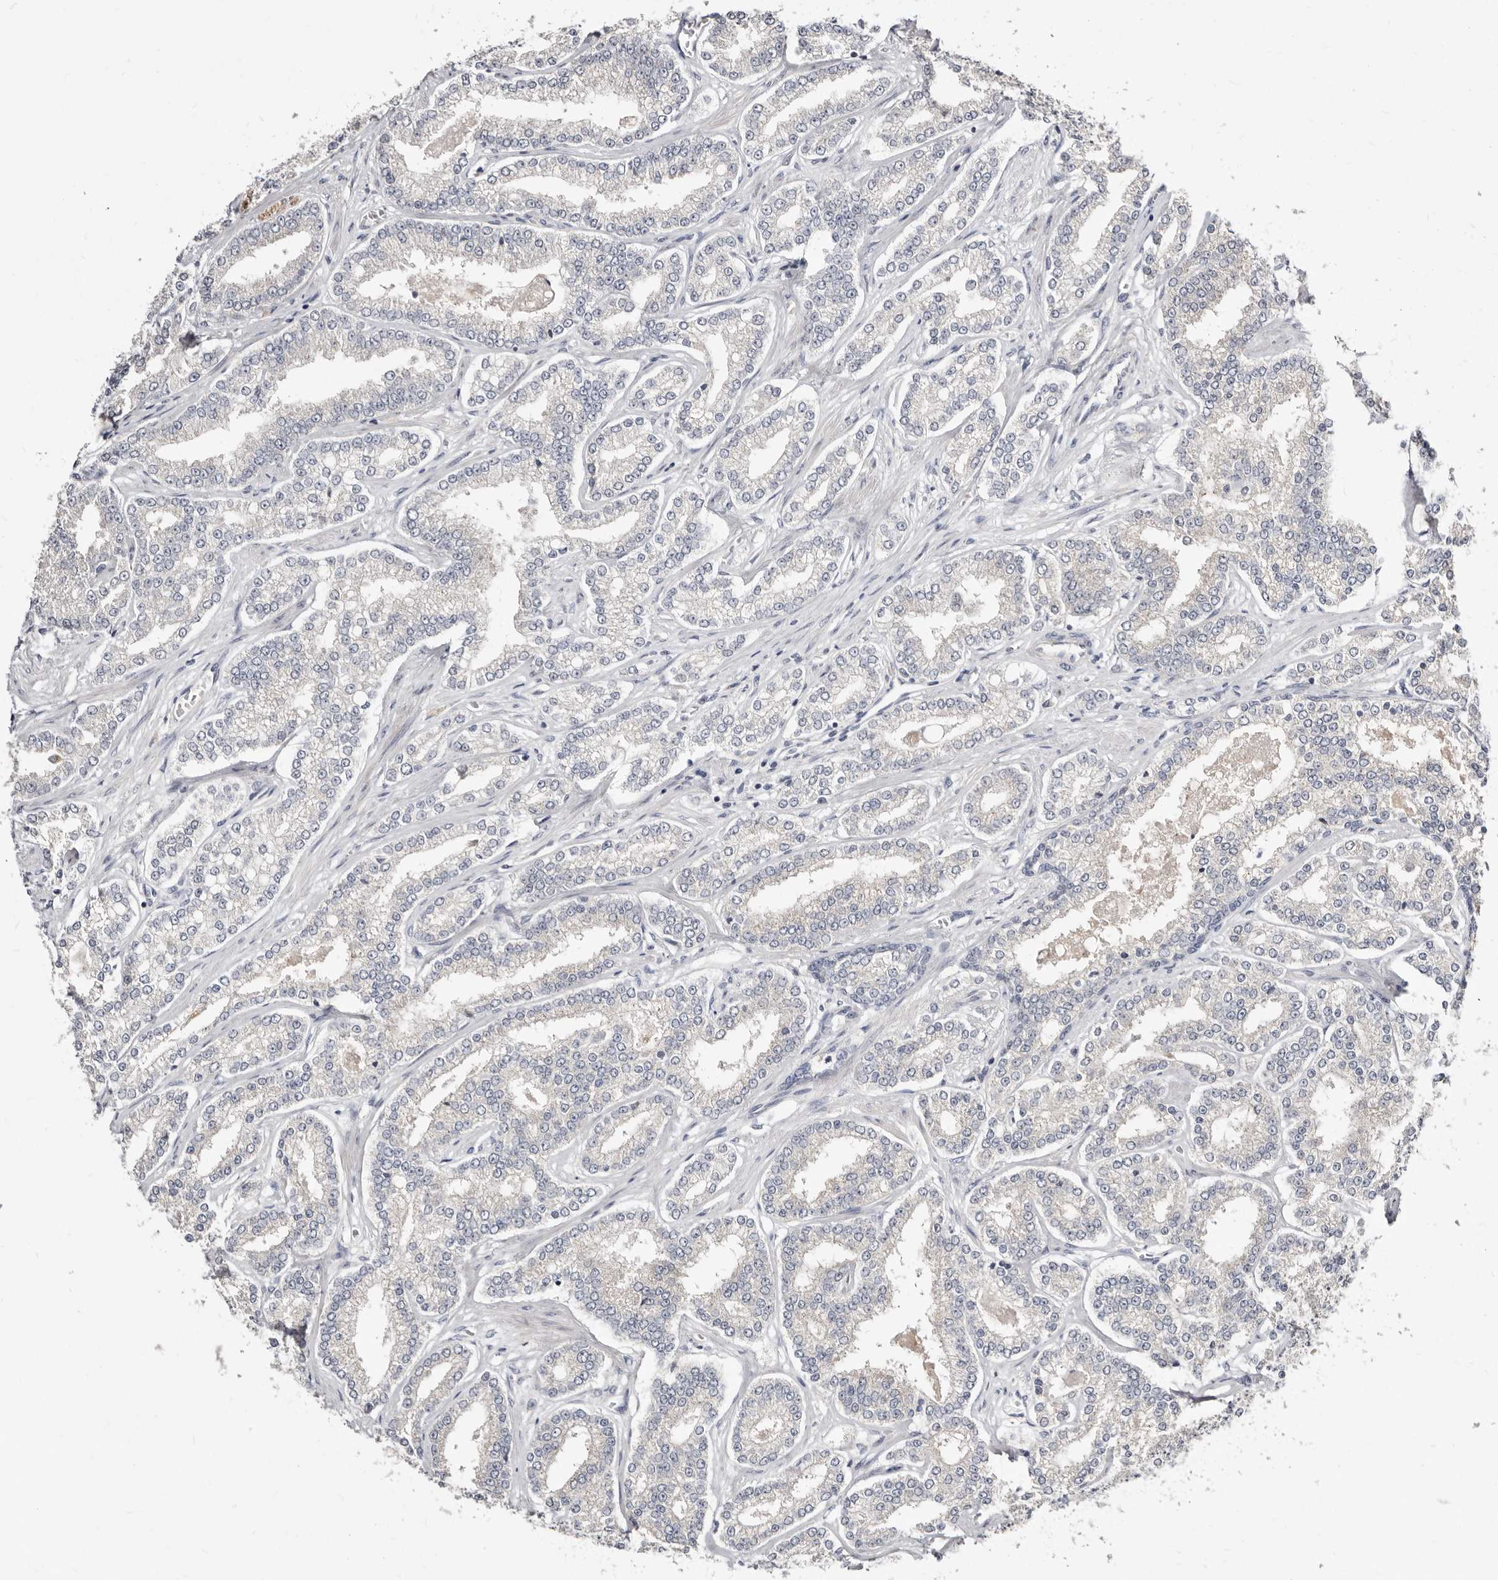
{"staining": {"intensity": "negative", "quantity": "none", "location": "none"}, "tissue": "prostate cancer", "cell_type": "Tumor cells", "image_type": "cancer", "snomed": [{"axis": "morphology", "description": "Normal tissue, NOS"}, {"axis": "morphology", "description": "Adenocarcinoma, High grade"}, {"axis": "topography", "description": "Prostate"}], "caption": "Immunohistochemical staining of high-grade adenocarcinoma (prostate) reveals no significant expression in tumor cells.", "gene": "KLHL4", "patient": {"sex": "male", "age": 83}}